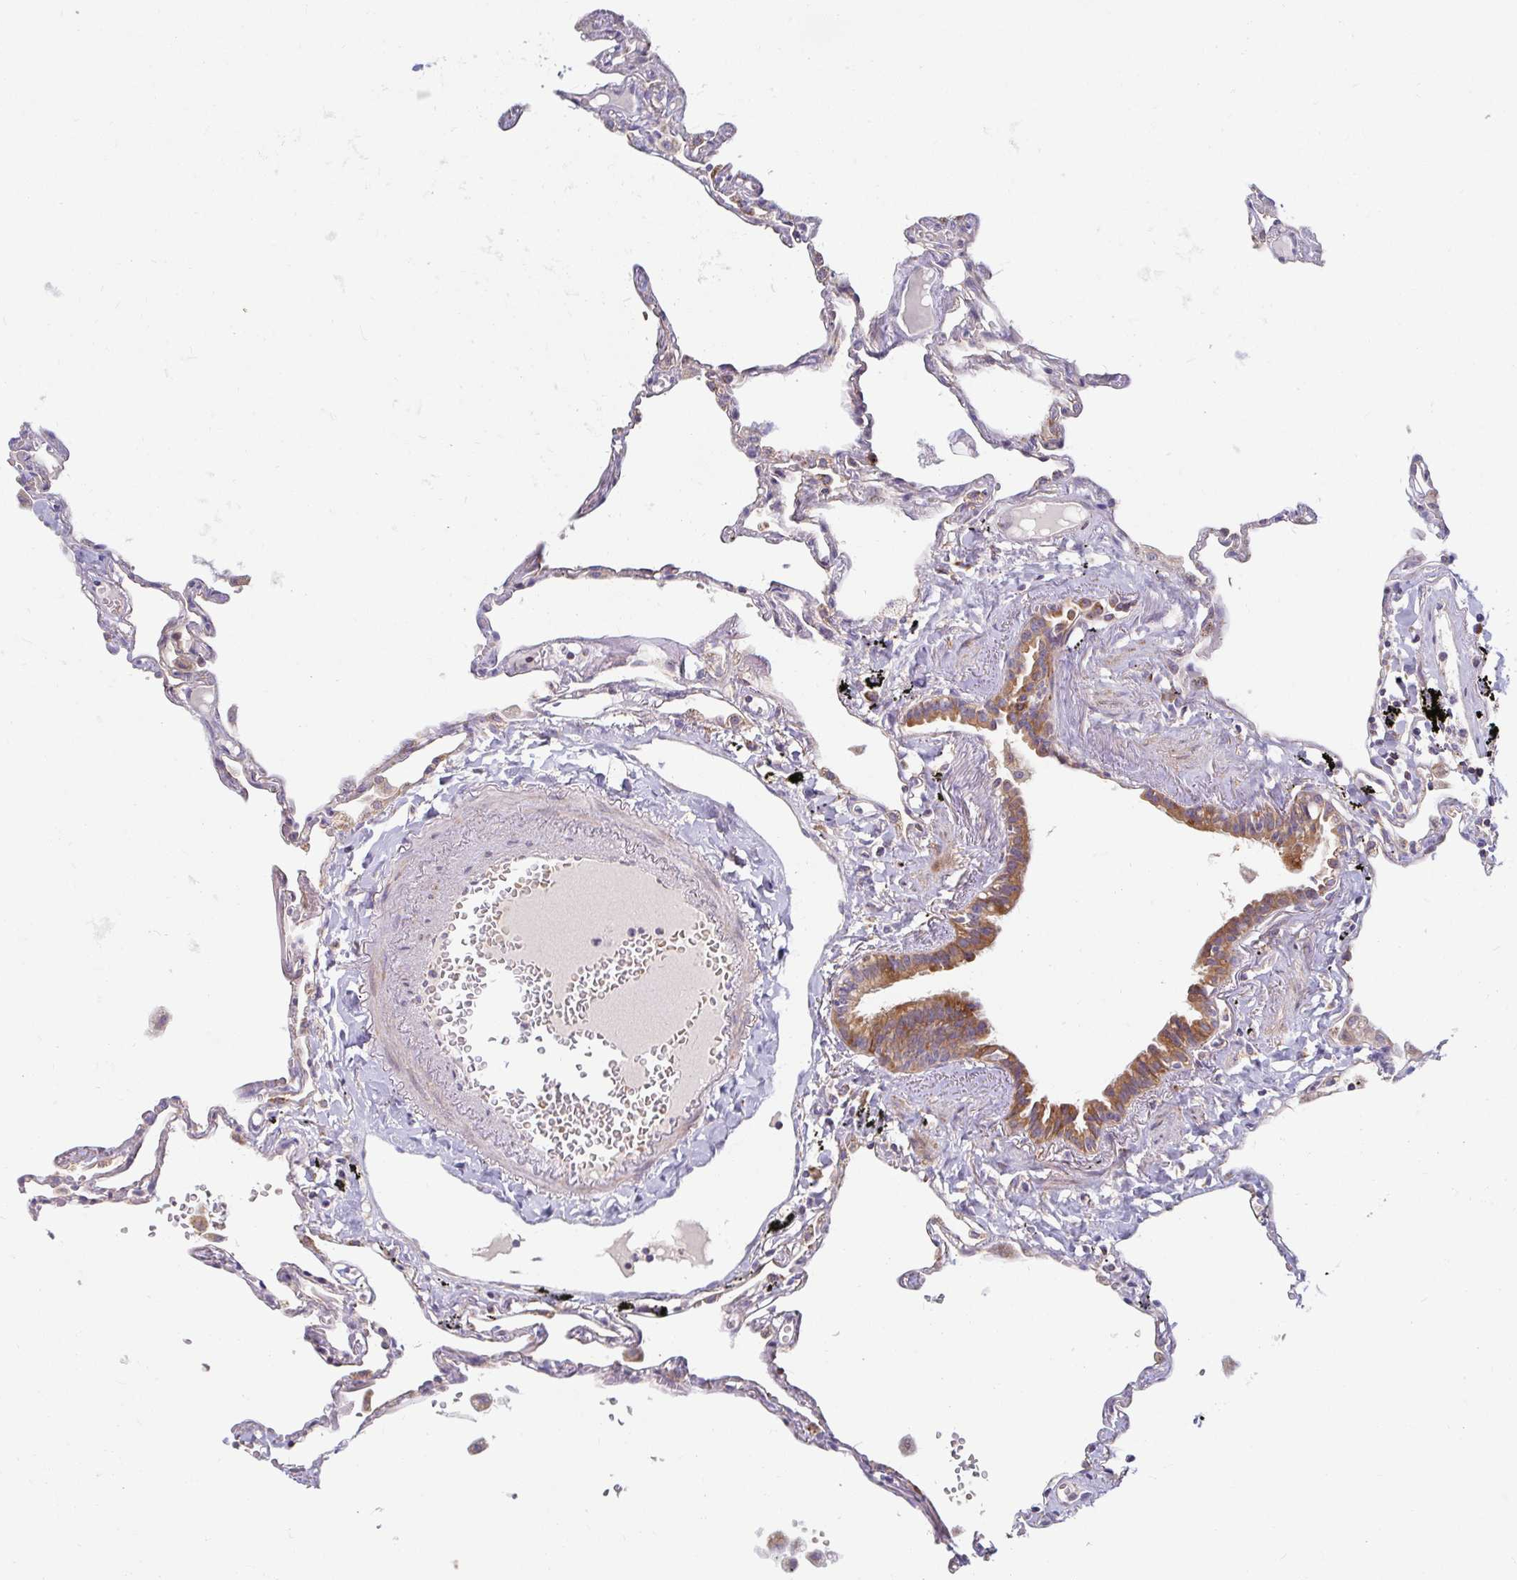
{"staining": {"intensity": "weak", "quantity": "<25%", "location": "cytoplasmic/membranous"}, "tissue": "lung", "cell_type": "Alveolar cells", "image_type": "normal", "snomed": [{"axis": "morphology", "description": "Normal tissue, NOS"}, {"axis": "topography", "description": "Lung"}], "caption": "The histopathology image displays no significant positivity in alveolar cells of lung.", "gene": "SKP2", "patient": {"sex": "female", "age": 67}}